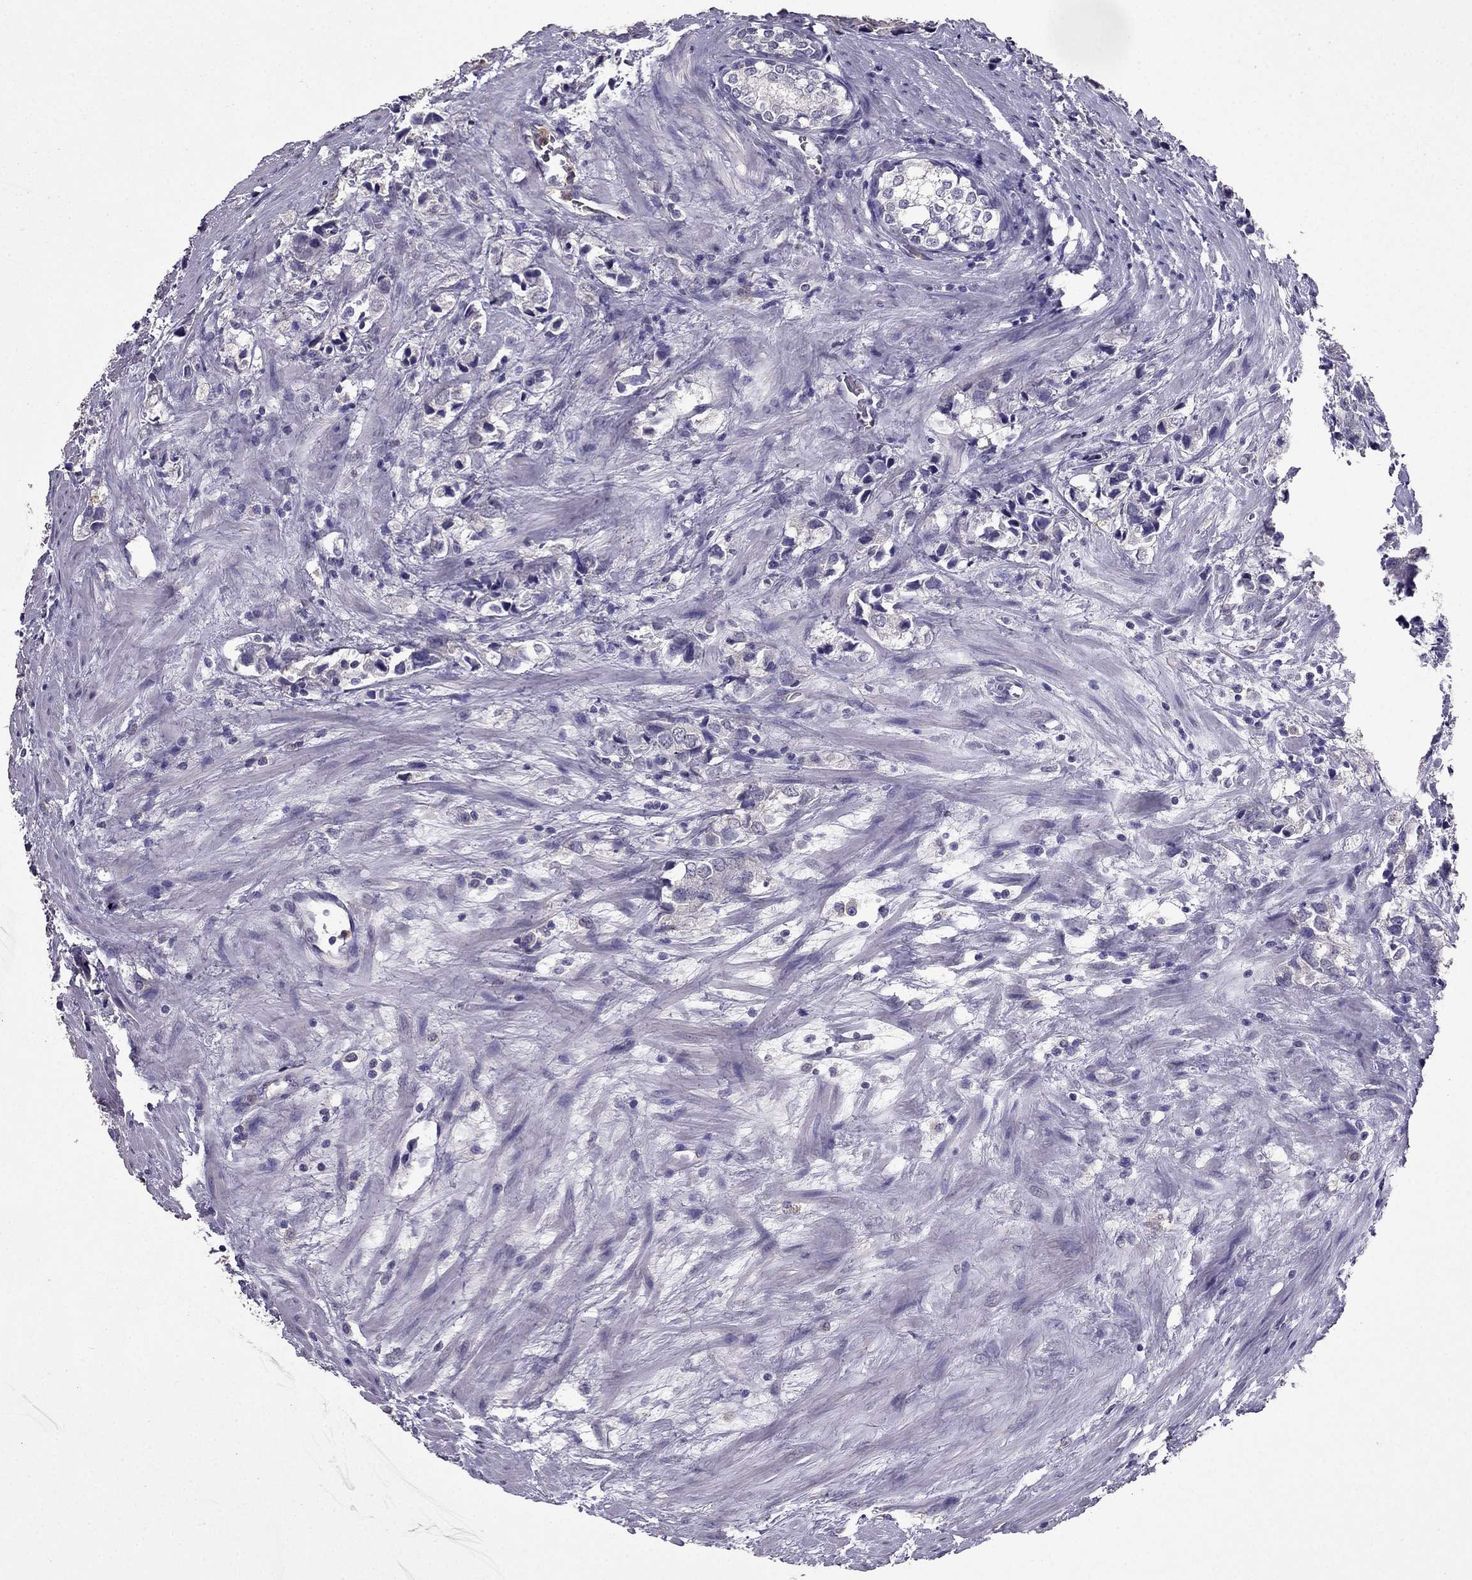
{"staining": {"intensity": "negative", "quantity": "none", "location": "none"}, "tissue": "prostate cancer", "cell_type": "Tumor cells", "image_type": "cancer", "snomed": [{"axis": "morphology", "description": "Adenocarcinoma, NOS"}, {"axis": "topography", "description": "Prostate and seminal vesicle, NOS"}], "caption": "IHC micrograph of neoplastic tissue: human prostate cancer stained with DAB (3,3'-diaminobenzidine) displays no significant protein expression in tumor cells.", "gene": "RFLNB", "patient": {"sex": "male", "age": 63}}